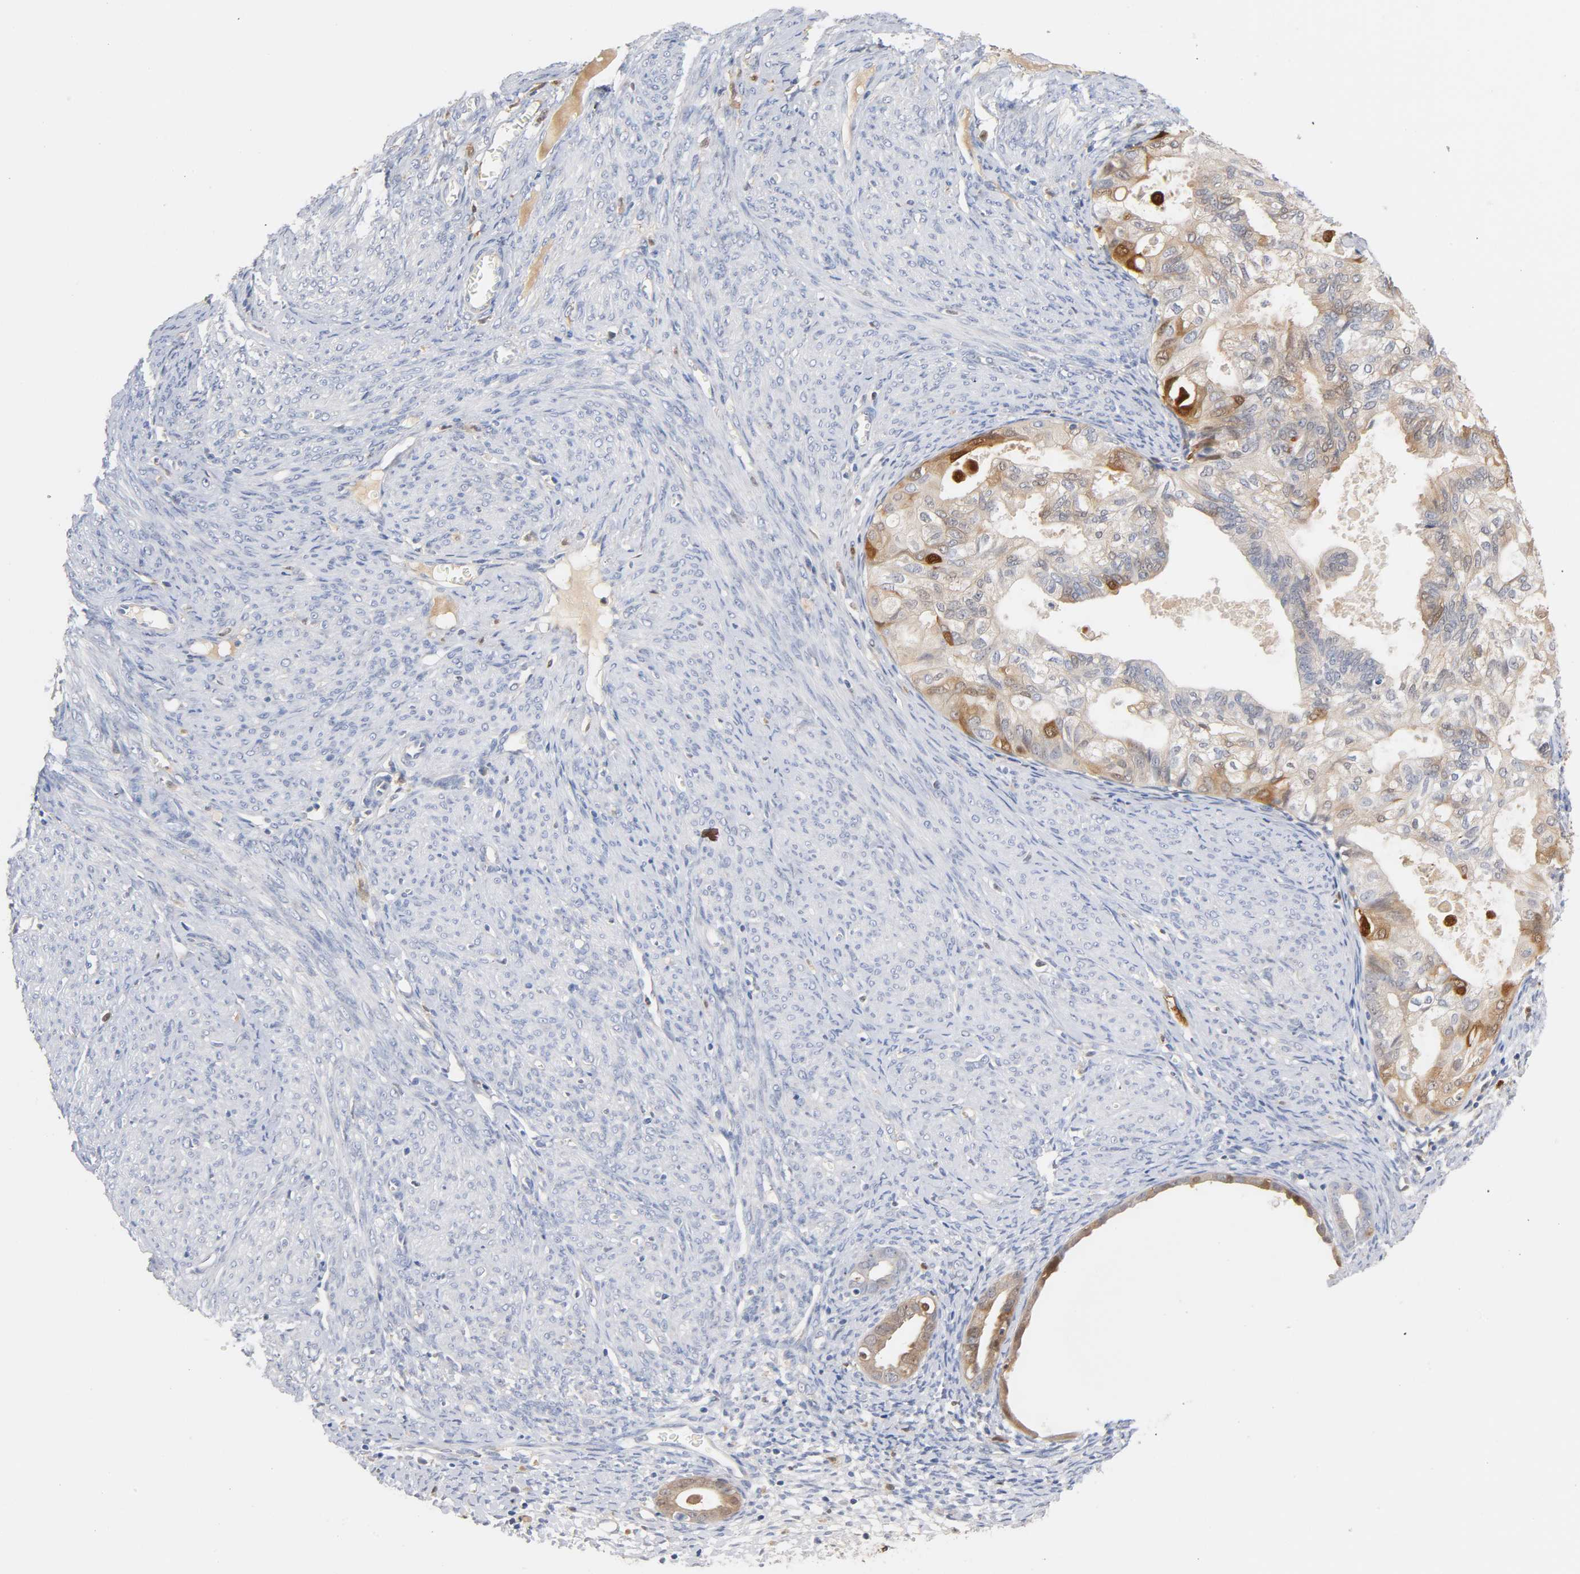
{"staining": {"intensity": "weak", "quantity": "25%-75%", "location": "cytoplasmic/membranous,nuclear"}, "tissue": "cervical cancer", "cell_type": "Tumor cells", "image_type": "cancer", "snomed": [{"axis": "morphology", "description": "Normal tissue, NOS"}, {"axis": "morphology", "description": "Adenocarcinoma, NOS"}, {"axis": "topography", "description": "Cervix"}, {"axis": "topography", "description": "Endometrium"}], "caption": "Human cervical adenocarcinoma stained with a brown dye displays weak cytoplasmic/membranous and nuclear positive positivity in approximately 25%-75% of tumor cells.", "gene": "IL18", "patient": {"sex": "female", "age": 86}}